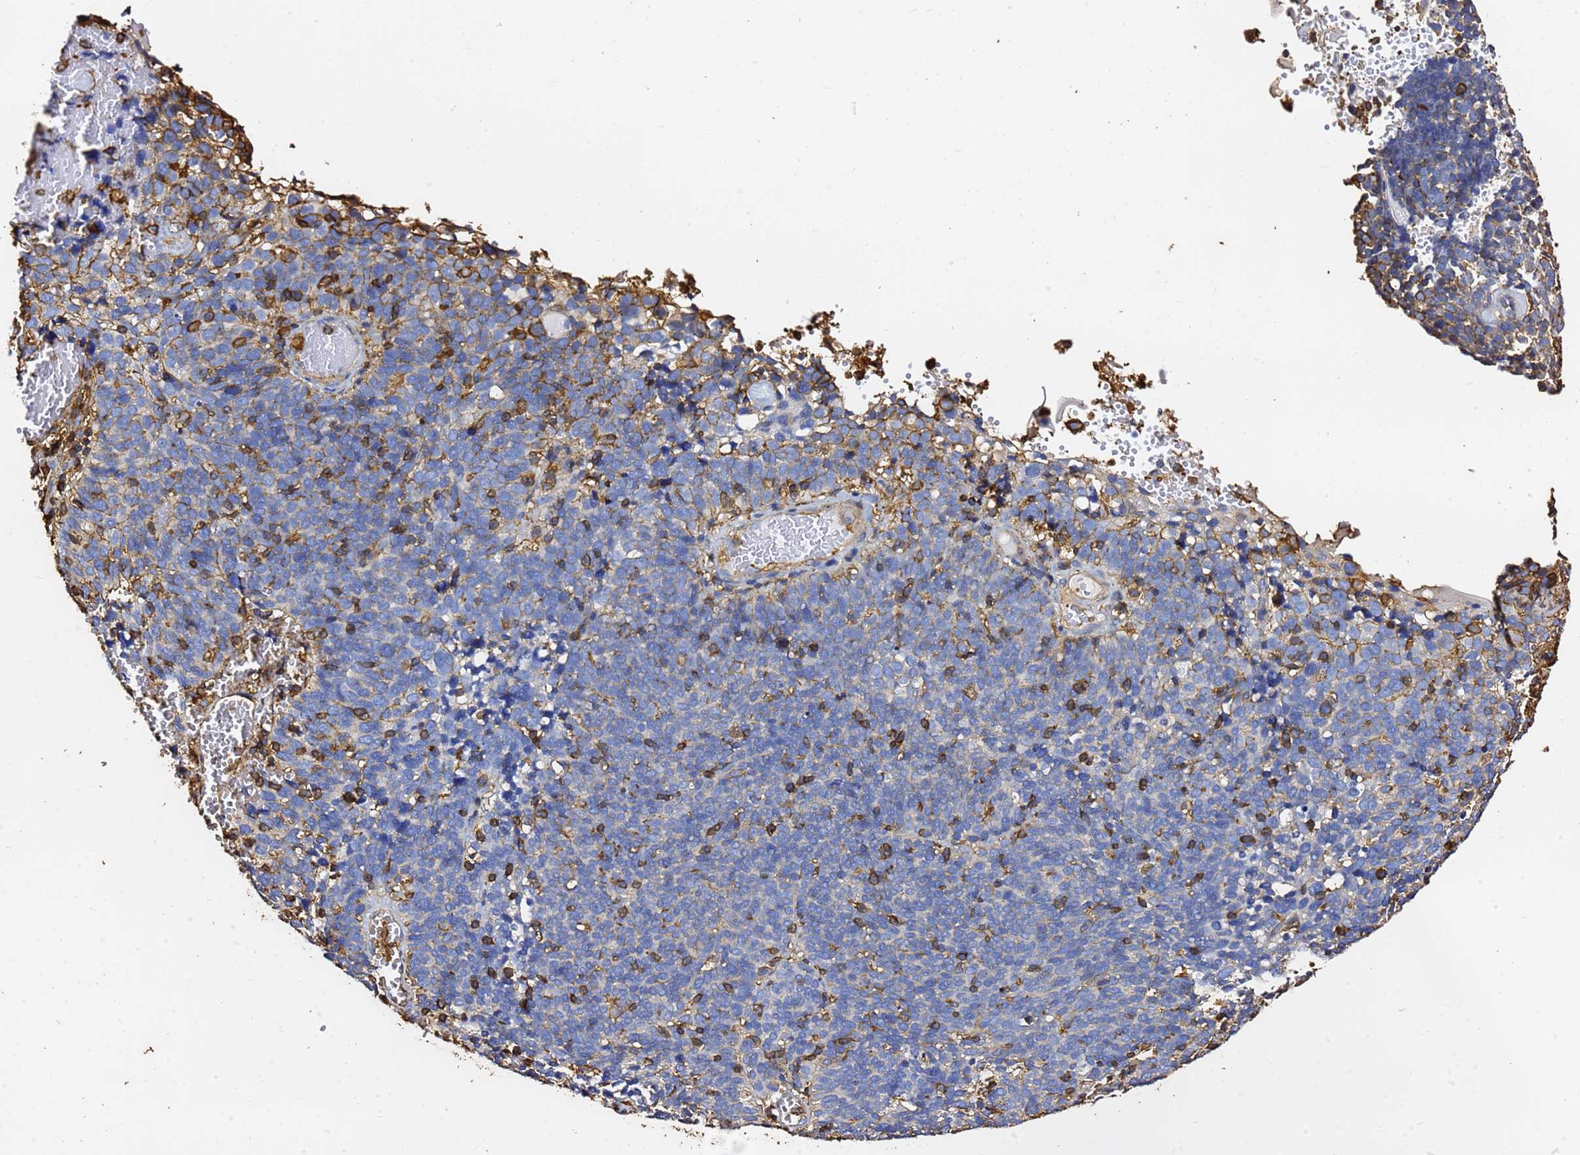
{"staining": {"intensity": "negative", "quantity": "none", "location": "none"}, "tissue": "cervical cancer", "cell_type": "Tumor cells", "image_type": "cancer", "snomed": [{"axis": "morphology", "description": "Squamous cell carcinoma, NOS"}, {"axis": "topography", "description": "Cervix"}], "caption": "The histopathology image reveals no significant positivity in tumor cells of cervical cancer. Brightfield microscopy of IHC stained with DAB (3,3'-diaminobenzidine) (brown) and hematoxylin (blue), captured at high magnification.", "gene": "ACTB", "patient": {"sex": "female", "age": 39}}